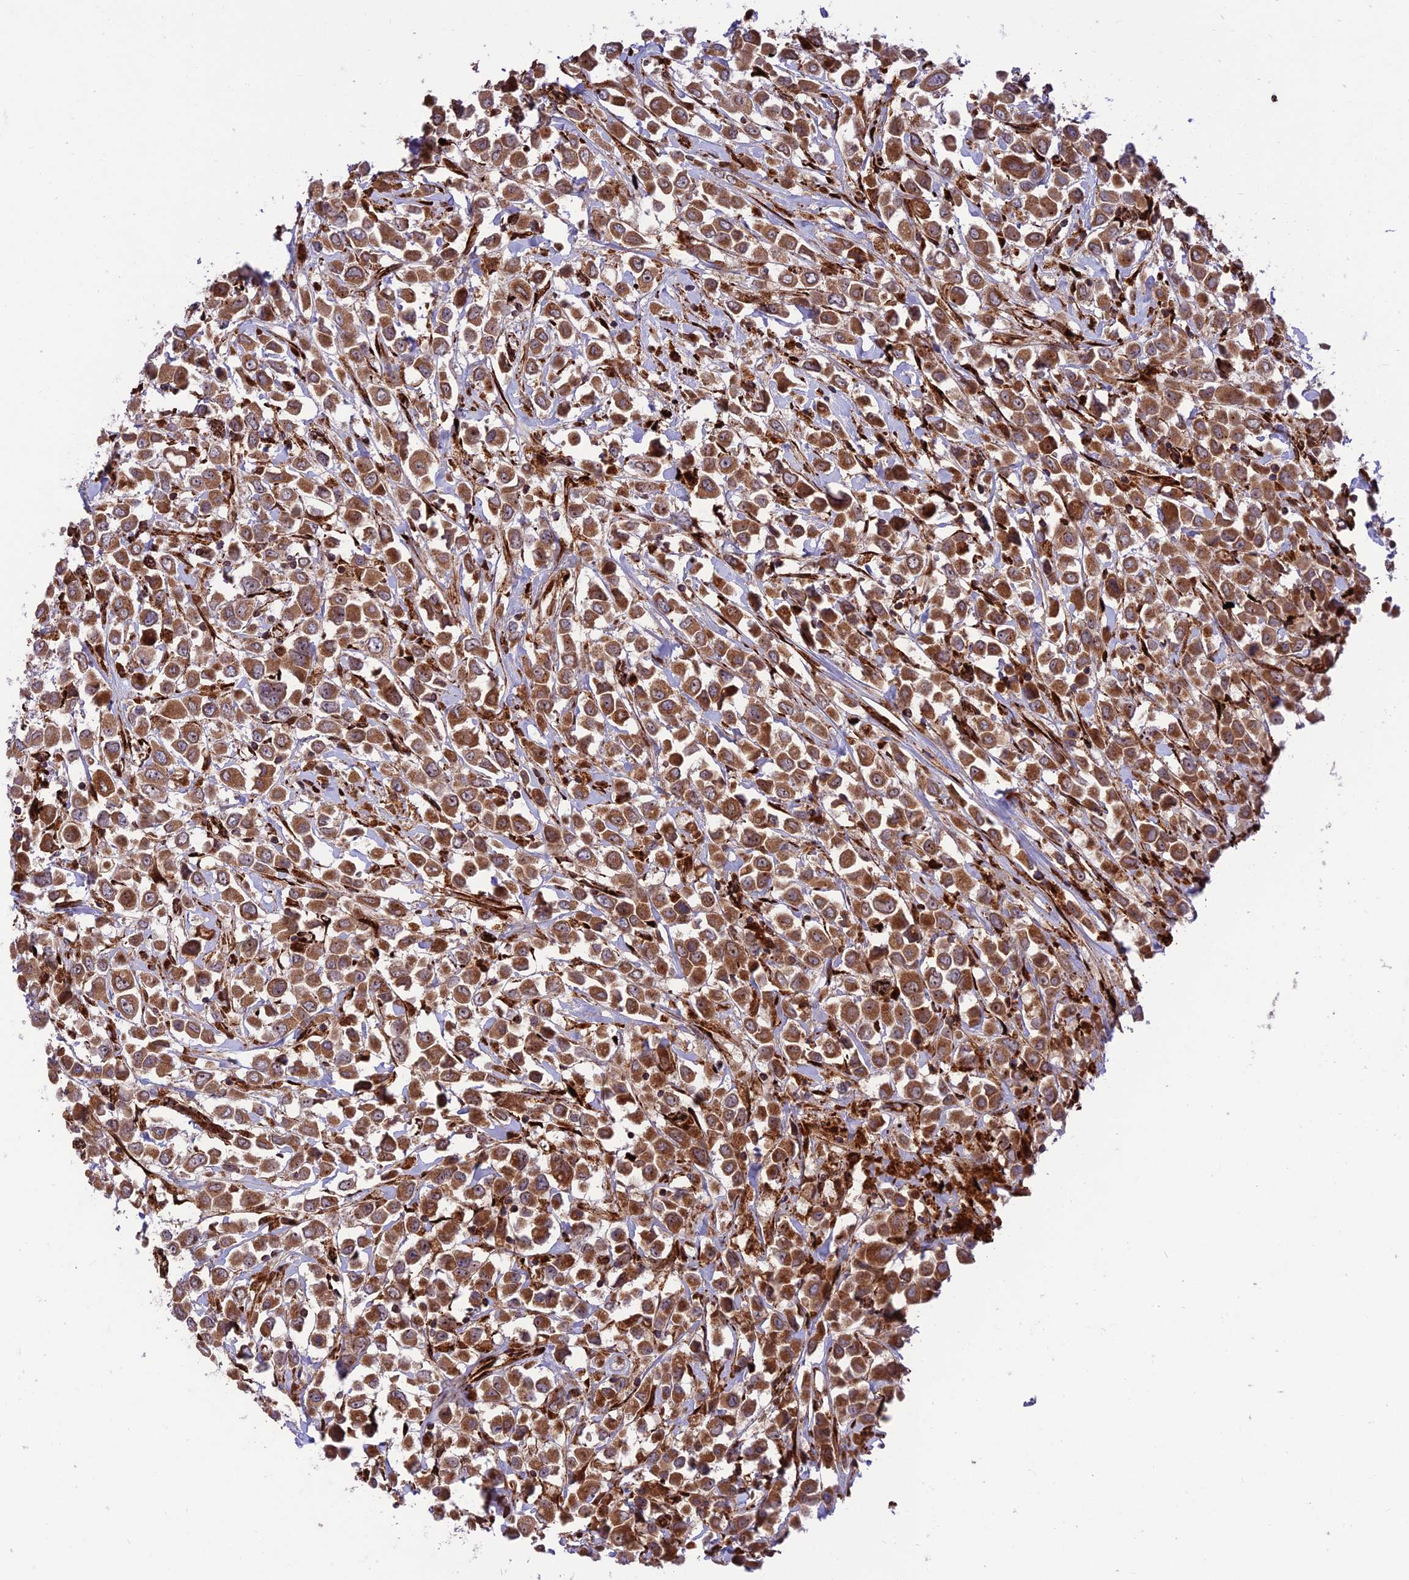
{"staining": {"intensity": "strong", "quantity": ">75%", "location": "cytoplasmic/membranous"}, "tissue": "breast cancer", "cell_type": "Tumor cells", "image_type": "cancer", "snomed": [{"axis": "morphology", "description": "Duct carcinoma"}, {"axis": "topography", "description": "Breast"}], "caption": "Immunohistochemical staining of human breast cancer (infiltrating ductal carcinoma) shows high levels of strong cytoplasmic/membranous expression in approximately >75% of tumor cells. (DAB = brown stain, brightfield microscopy at high magnification).", "gene": "CRTAP", "patient": {"sex": "female", "age": 61}}